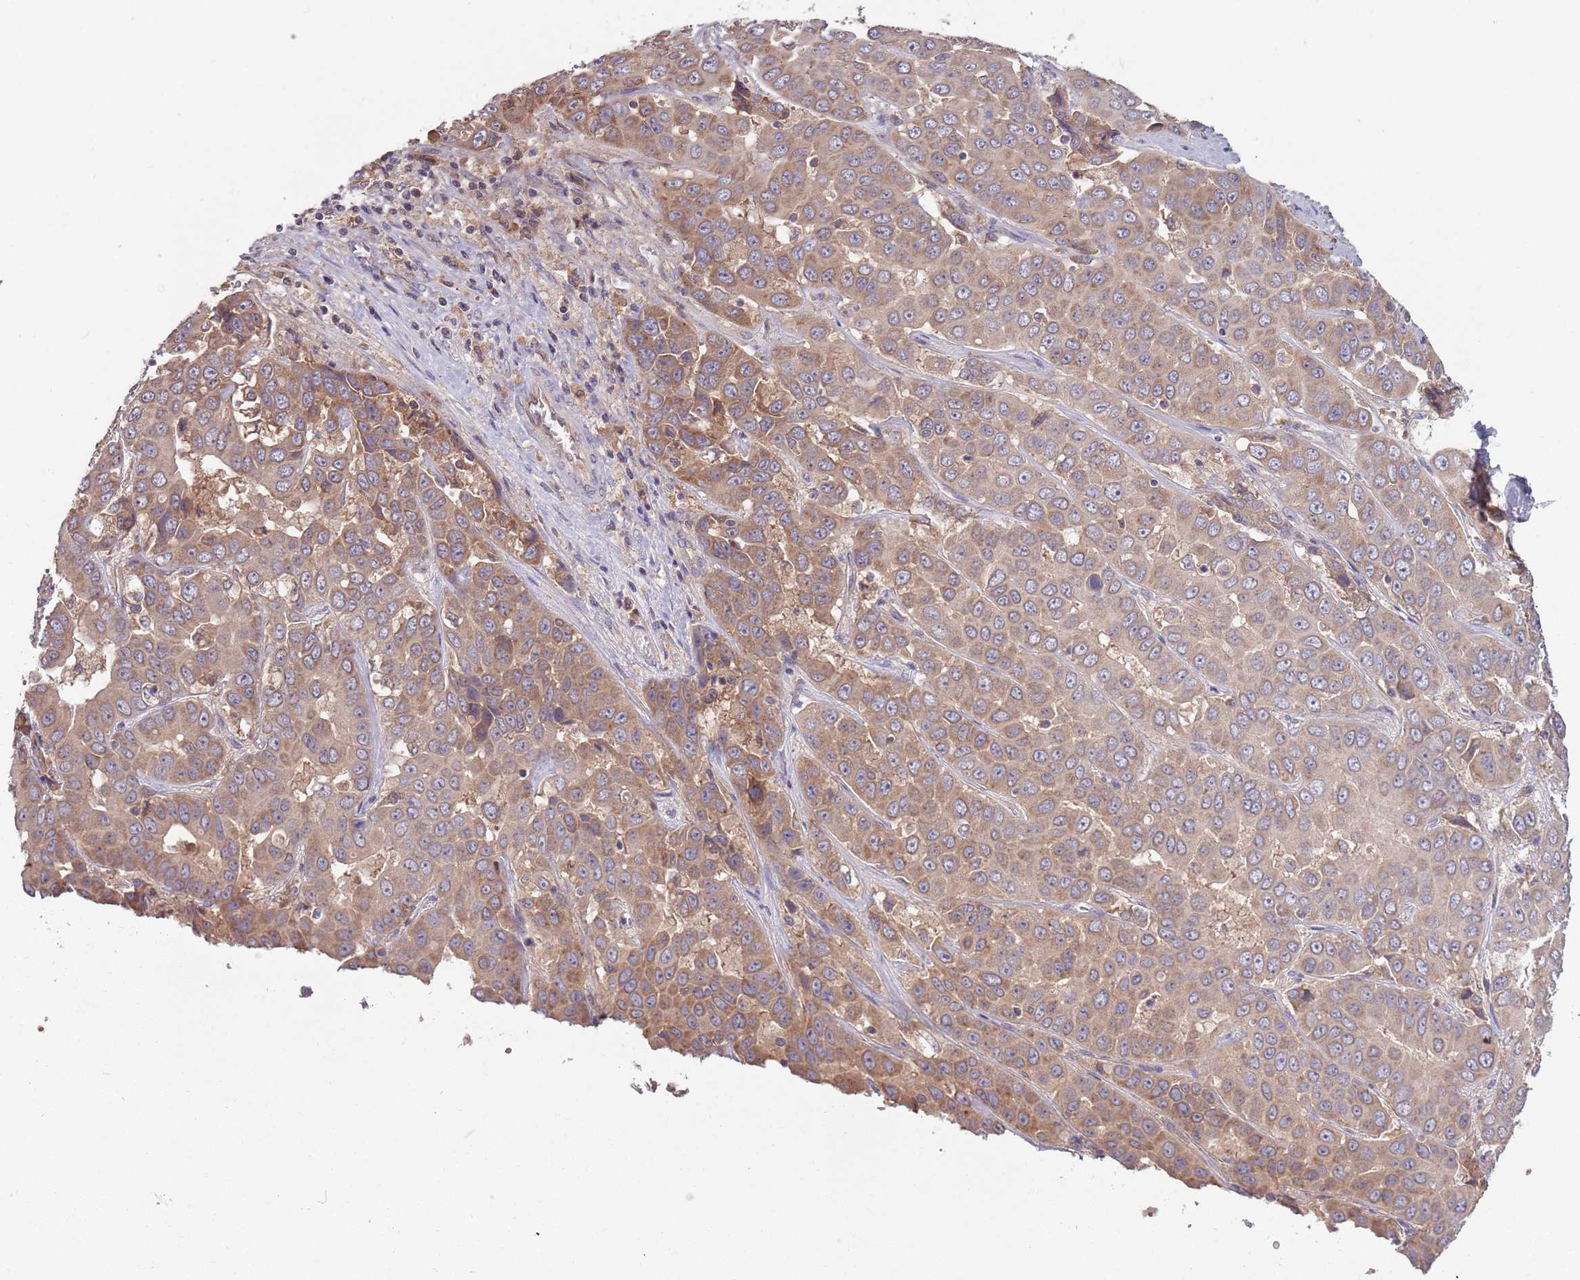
{"staining": {"intensity": "weak", "quantity": ">75%", "location": "cytoplasmic/membranous"}, "tissue": "liver cancer", "cell_type": "Tumor cells", "image_type": "cancer", "snomed": [{"axis": "morphology", "description": "Cholangiocarcinoma"}, {"axis": "topography", "description": "Liver"}], "caption": "There is low levels of weak cytoplasmic/membranous expression in tumor cells of liver cancer, as demonstrated by immunohistochemical staining (brown color).", "gene": "USP32", "patient": {"sex": "female", "age": 52}}